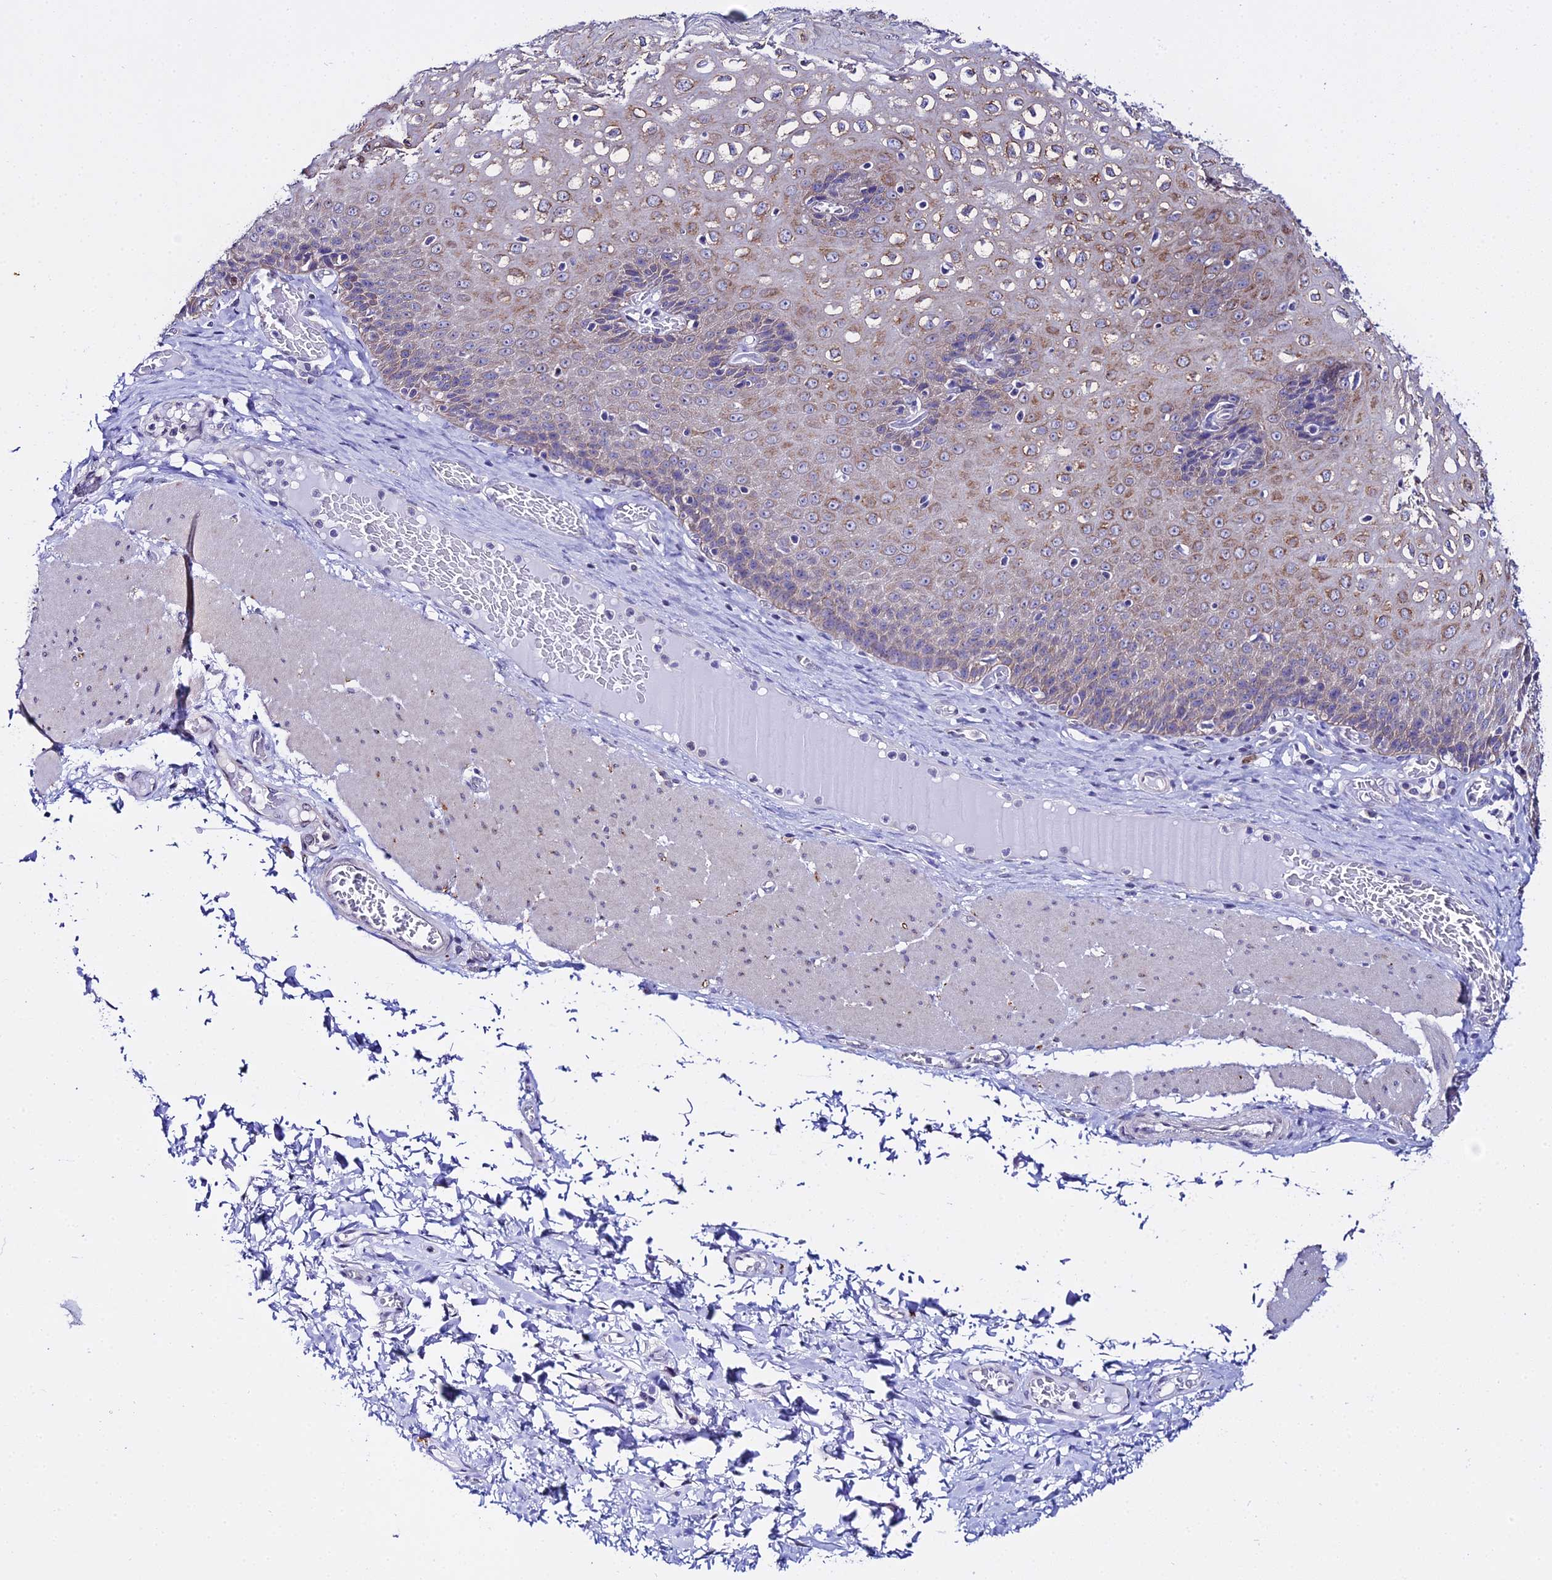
{"staining": {"intensity": "moderate", "quantity": "25%-75%", "location": "cytoplasmic/membranous"}, "tissue": "esophagus", "cell_type": "Squamous epithelial cells", "image_type": "normal", "snomed": [{"axis": "morphology", "description": "Normal tissue, NOS"}, {"axis": "topography", "description": "Esophagus"}], "caption": "This image reveals immunohistochemistry (IHC) staining of unremarkable human esophagus, with medium moderate cytoplasmic/membranous positivity in approximately 25%-75% of squamous epithelial cells.", "gene": "ATG16L2", "patient": {"sex": "male", "age": 60}}